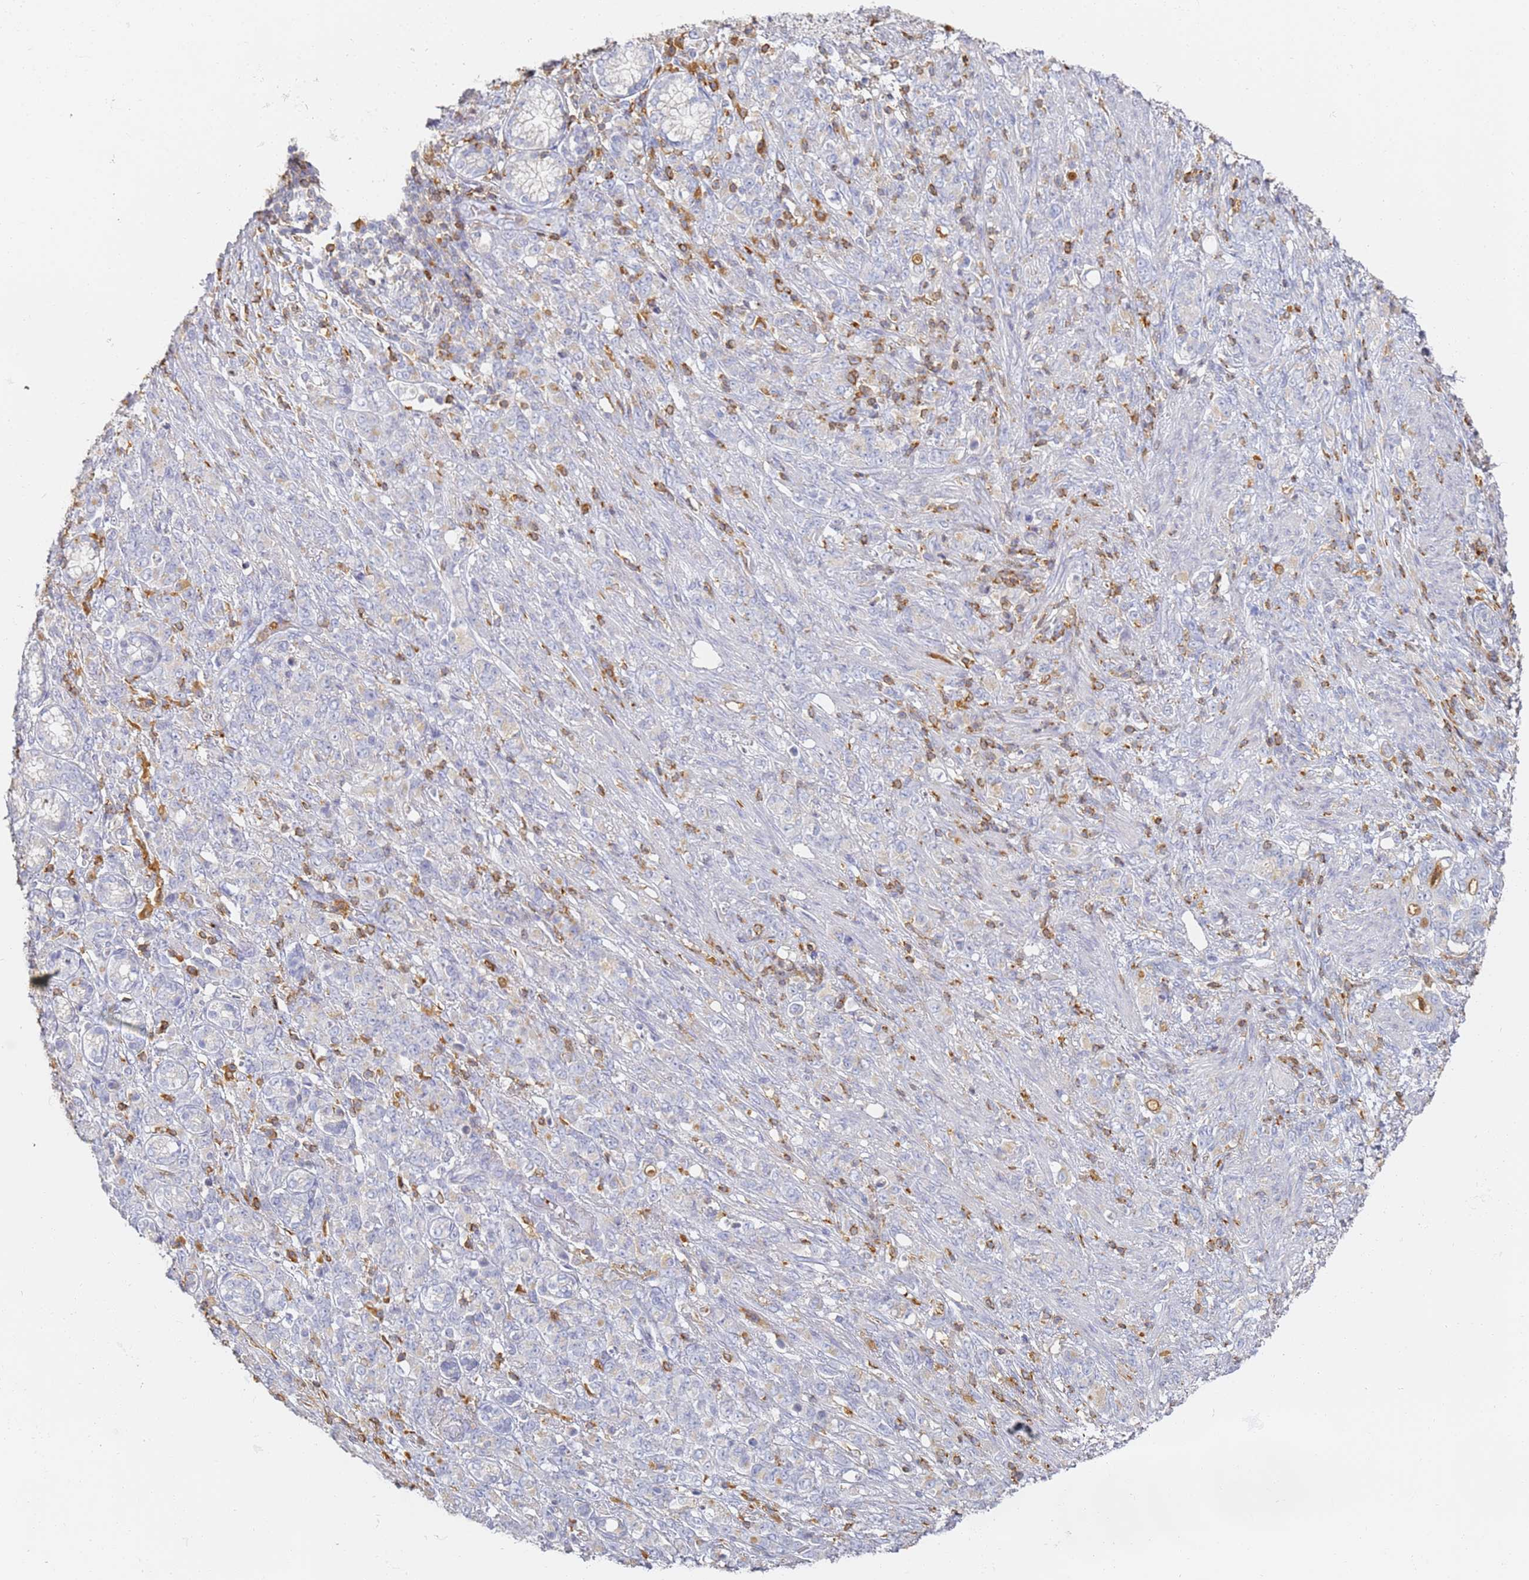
{"staining": {"intensity": "negative", "quantity": "none", "location": "none"}, "tissue": "stomach cancer", "cell_type": "Tumor cells", "image_type": "cancer", "snomed": [{"axis": "morphology", "description": "Adenocarcinoma, NOS"}, {"axis": "topography", "description": "Stomach"}], "caption": "A high-resolution photomicrograph shows immunohistochemistry (IHC) staining of stomach cancer, which shows no significant positivity in tumor cells.", "gene": "BIN2", "patient": {"sex": "female", "age": 79}}